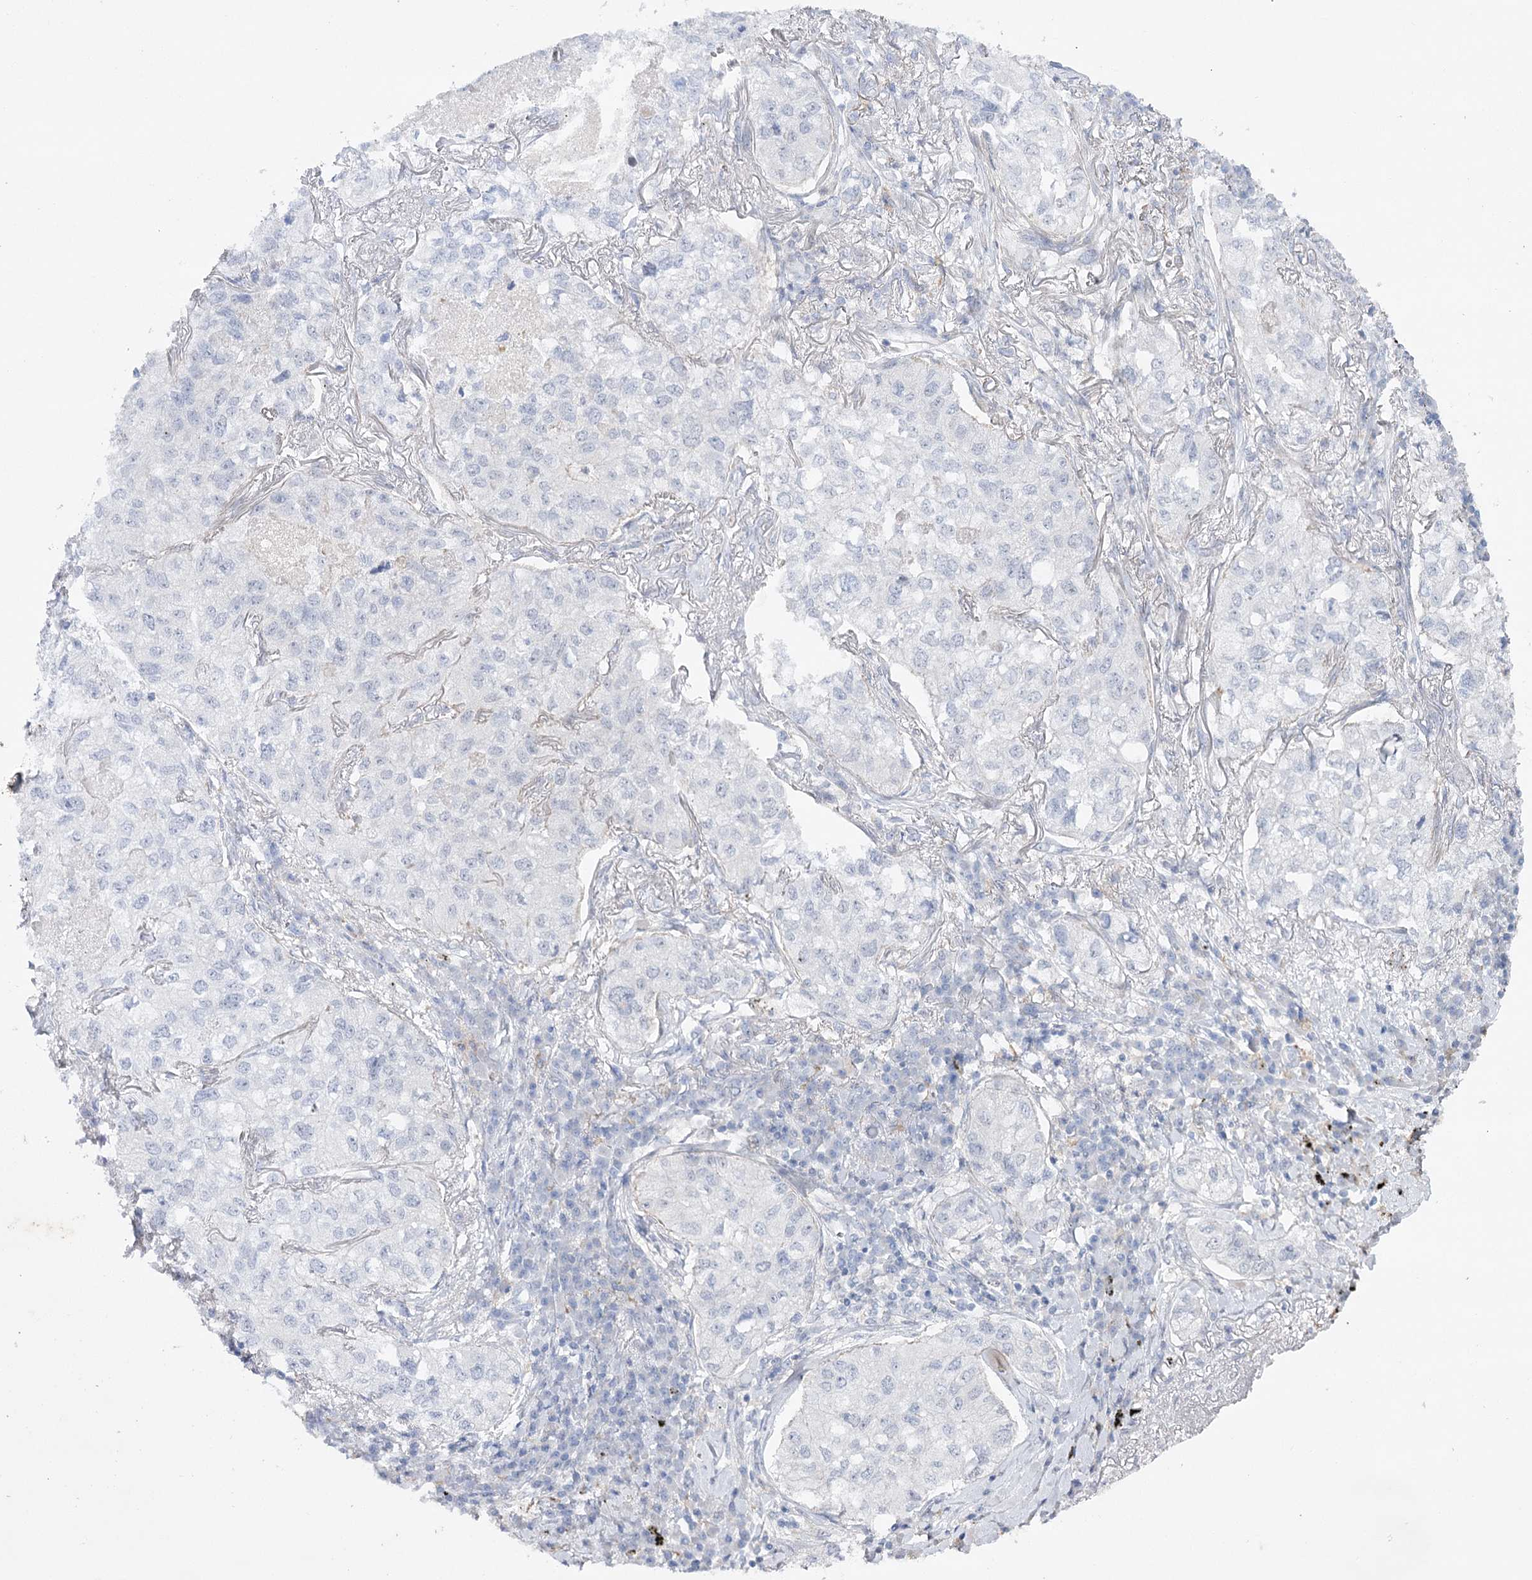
{"staining": {"intensity": "negative", "quantity": "none", "location": "none"}, "tissue": "lung cancer", "cell_type": "Tumor cells", "image_type": "cancer", "snomed": [{"axis": "morphology", "description": "Adenocarcinoma, NOS"}, {"axis": "topography", "description": "Lung"}], "caption": "Tumor cells show no significant protein expression in lung adenocarcinoma.", "gene": "OBSL1", "patient": {"sex": "male", "age": 65}}